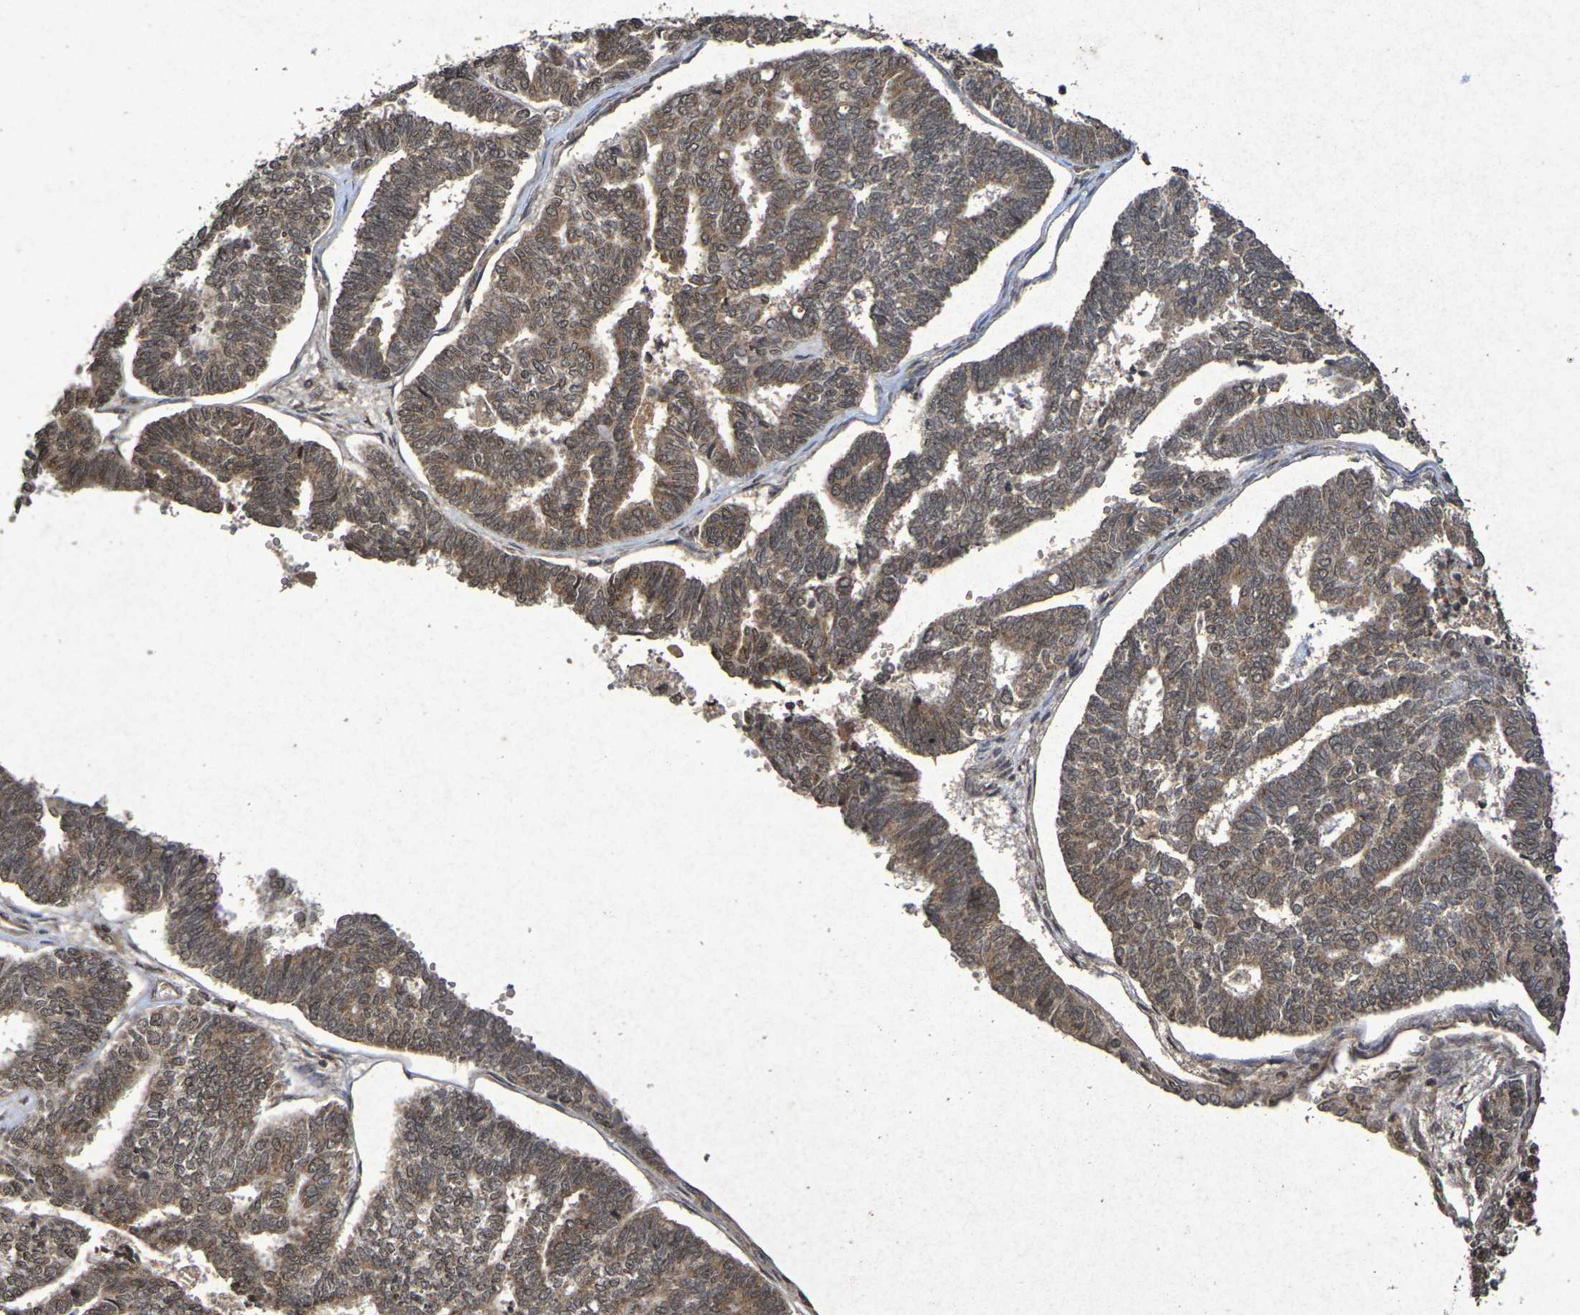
{"staining": {"intensity": "moderate", "quantity": ">75%", "location": "cytoplasmic/membranous,nuclear"}, "tissue": "endometrial cancer", "cell_type": "Tumor cells", "image_type": "cancer", "snomed": [{"axis": "morphology", "description": "Adenocarcinoma, NOS"}, {"axis": "topography", "description": "Endometrium"}], "caption": "Endometrial adenocarcinoma stained with a brown dye reveals moderate cytoplasmic/membranous and nuclear positive staining in about >75% of tumor cells.", "gene": "GUCY1A2", "patient": {"sex": "female", "age": 70}}